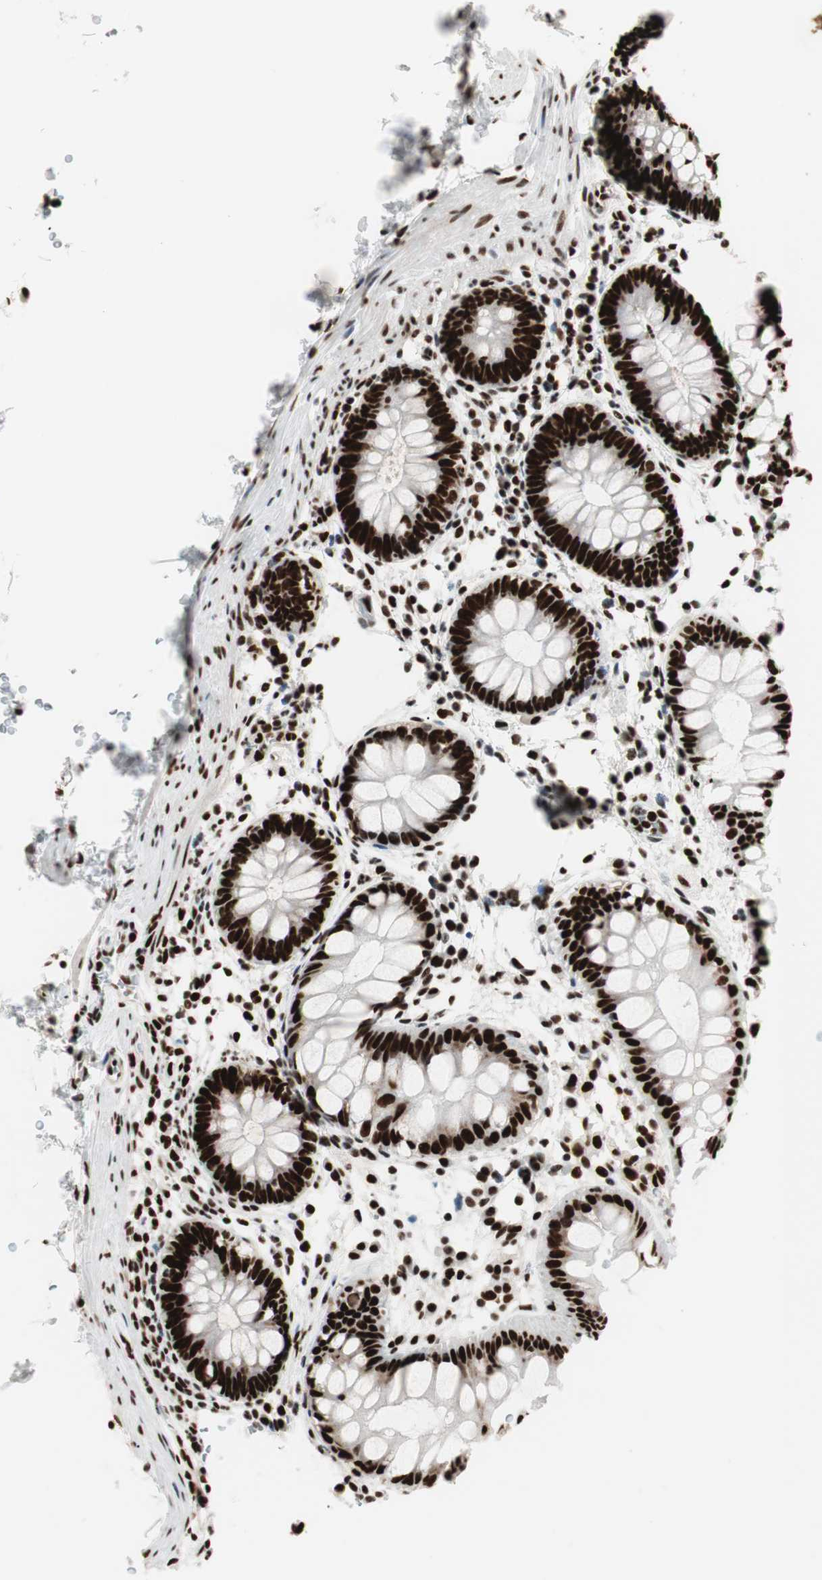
{"staining": {"intensity": "strong", "quantity": ">75%", "location": "nuclear"}, "tissue": "rectum", "cell_type": "Glandular cells", "image_type": "normal", "snomed": [{"axis": "morphology", "description": "Normal tissue, NOS"}, {"axis": "topography", "description": "Rectum"}], "caption": "IHC photomicrograph of normal rectum: human rectum stained using IHC reveals high levels of strong protein expression localized specifically in the nuclear of glandular cells, appearing as a nuclear brown color.", "gene": "PSME3", "patient": {"sex": "female", "age": 24}}